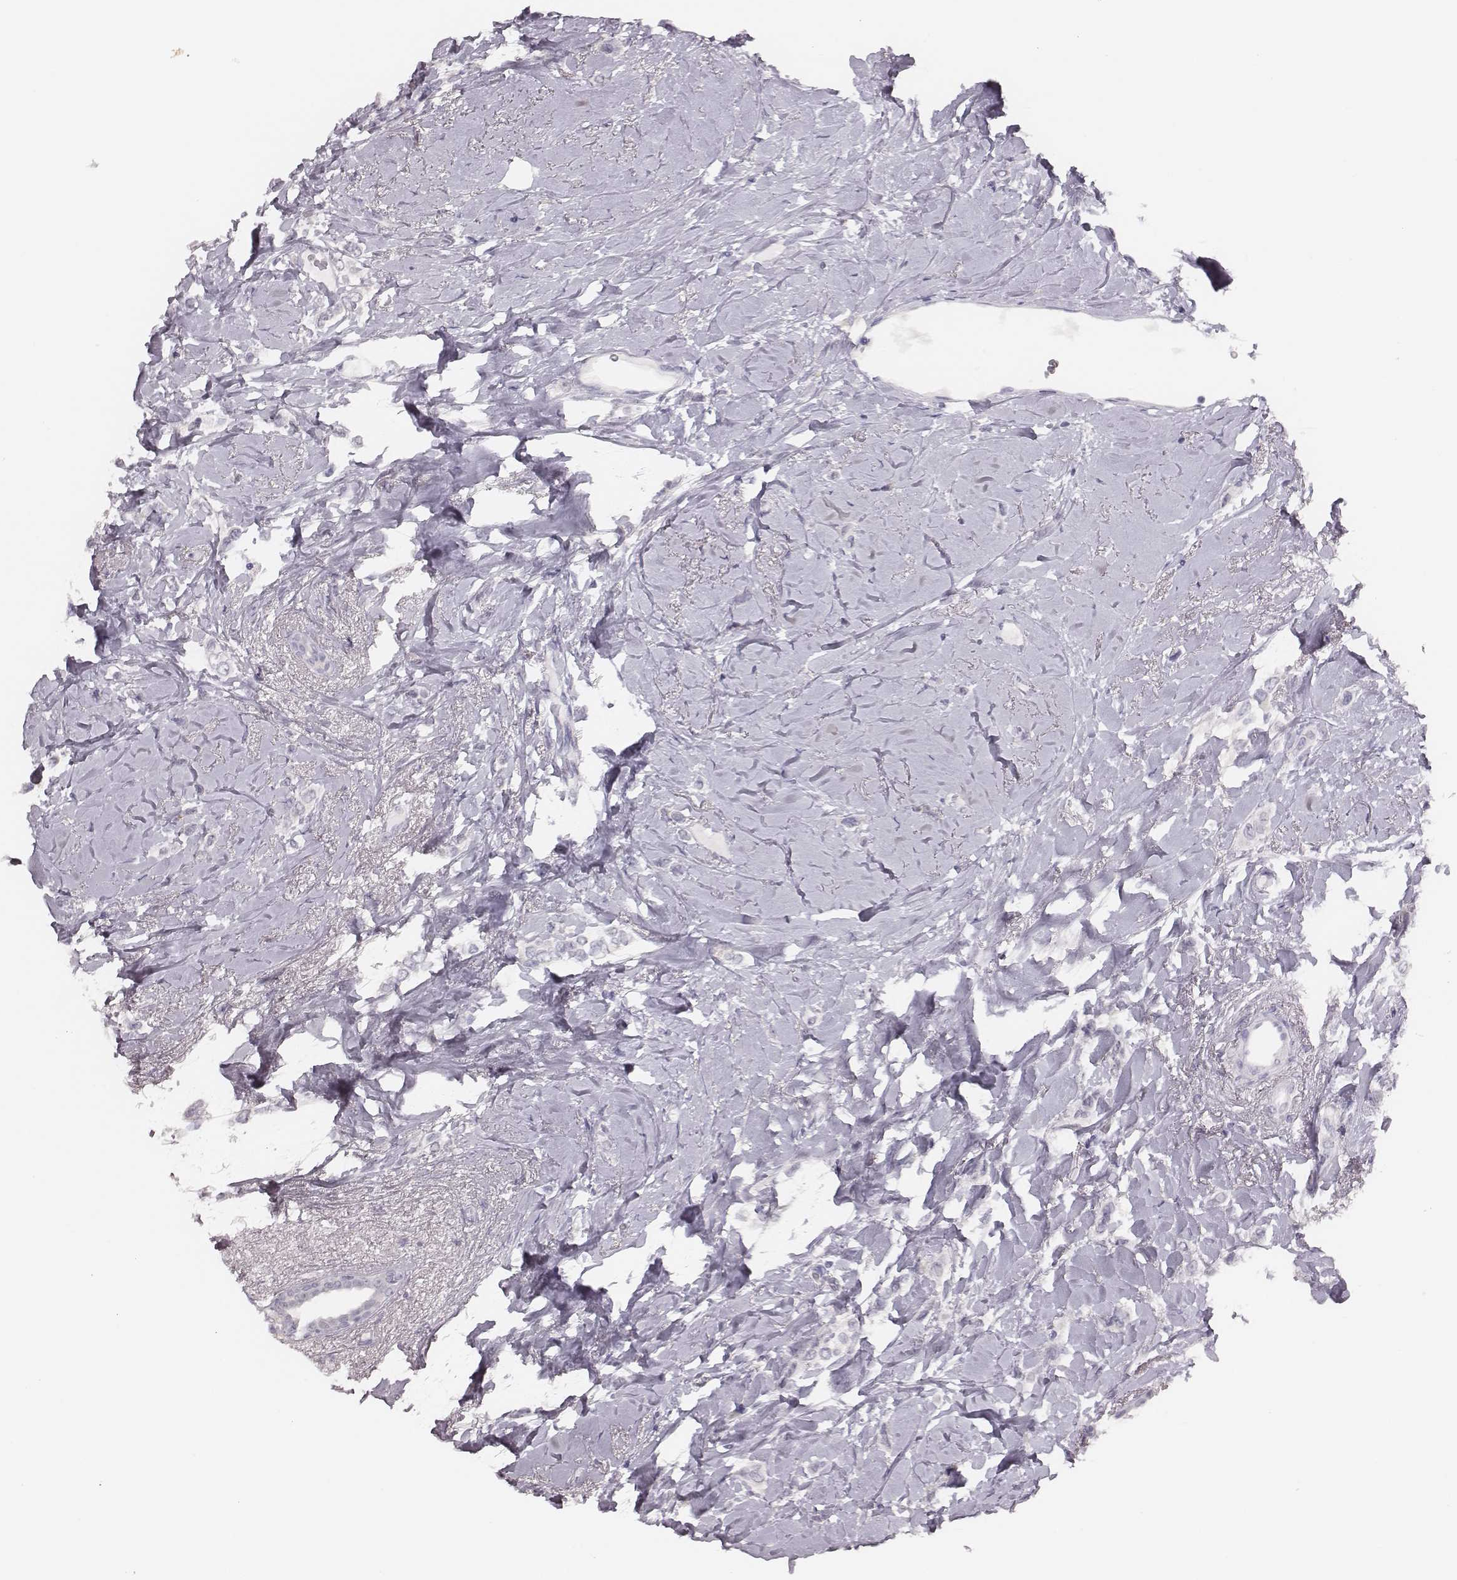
{"staining": {"intensity": "negative", "quantity": "none", "location": "none"}, "tissue": "breast cancer", "cell_type": "Tumor cells", "image_type": "cancer", "snomed": [{"axis": "morphology", "description": "Lobular carcinoma"}, {"axis": "topography", "description": "Breast"}], "caption": "The micrograph shows no staining of tumor cells in breast cancer (lobular carcinoma).", "gene": "ADGRF4", "patient": {"sex": "female", "age": 66}}